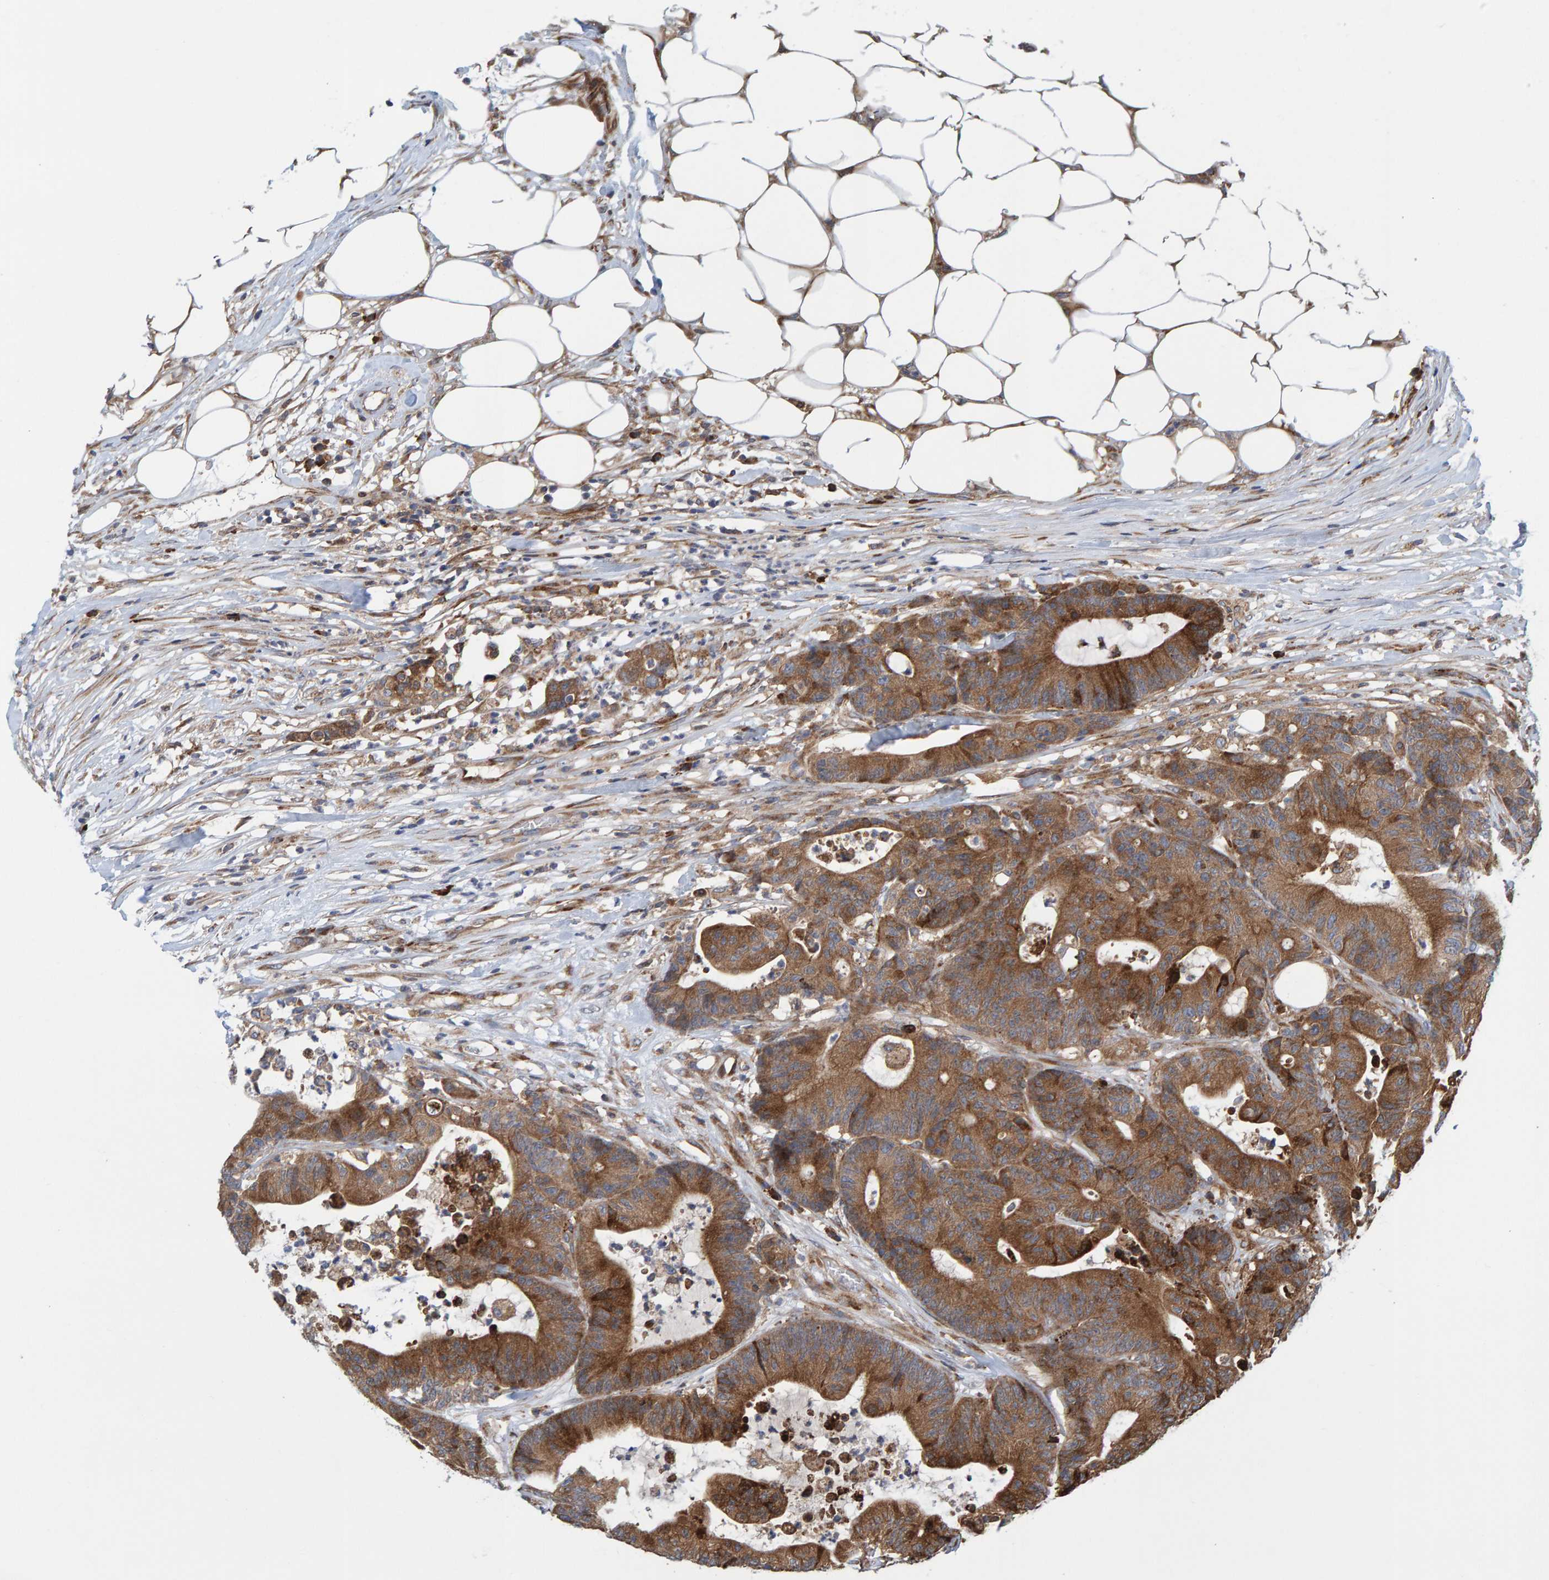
{"staining": {"intensity": "moderate", "quantity": ">75%", "location": "cytoplasmic/membranous"}, "tissue": "colorectal cancer", "cell_type": "Tumor cells", "image_type": "cancer", "snomed": [{"axis": "morphology", "description": "Adenocarcinoma, NOS"}, {"axis": "topography", "description": "Colon"}], "caption": "Immunohistochemical staining of colorectal adenocarcinoma displays medium levels of moderate cytoplasmic/membranous expression in about >75% of tumor cells.", "gene": "KIAA0753", "patient": {"sex": "female", "age": 84}}